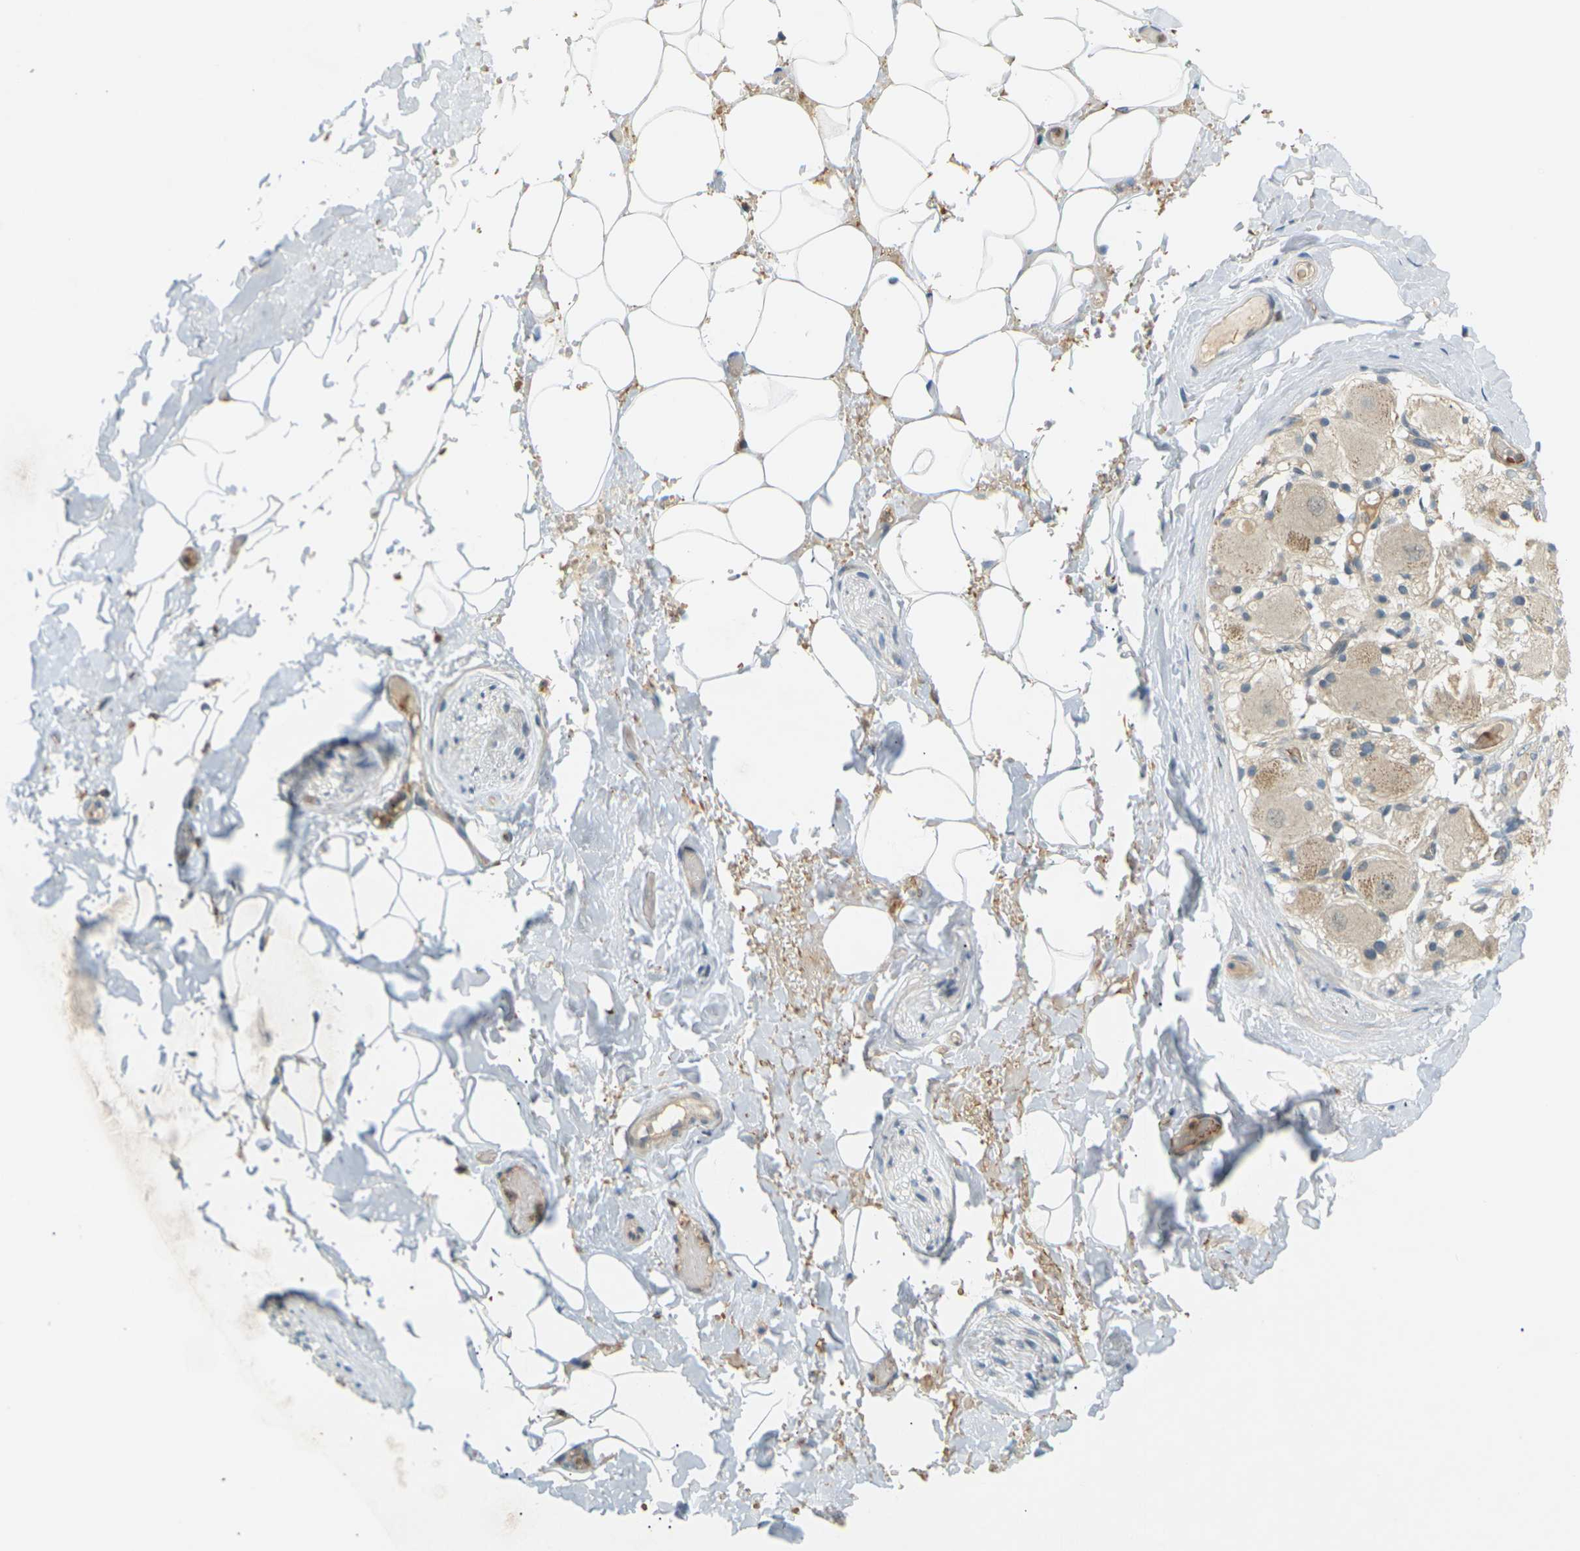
{"staining": {"intensity": "weak", "quantity": "25%-75%", "location": "cytoplasmic/membranous"}, "tissue": "adipose tissue", "cell_type": "Adipocytes", "image_type": "normal", "snomed": [{"axis": "morphology", "description": "Normal tissue, NOS"}, {"axis": "topography", "description": "Peripheral nerve tissue"}], "caption": "This micrograph exhibits IHC staining of benign human adipose tissue, with low weak cytoplasmic/membranous expression in about 25%-75% of adipocytes.", "gene": "SOCS6", "patient": {"sex": "male", "age": 70}}